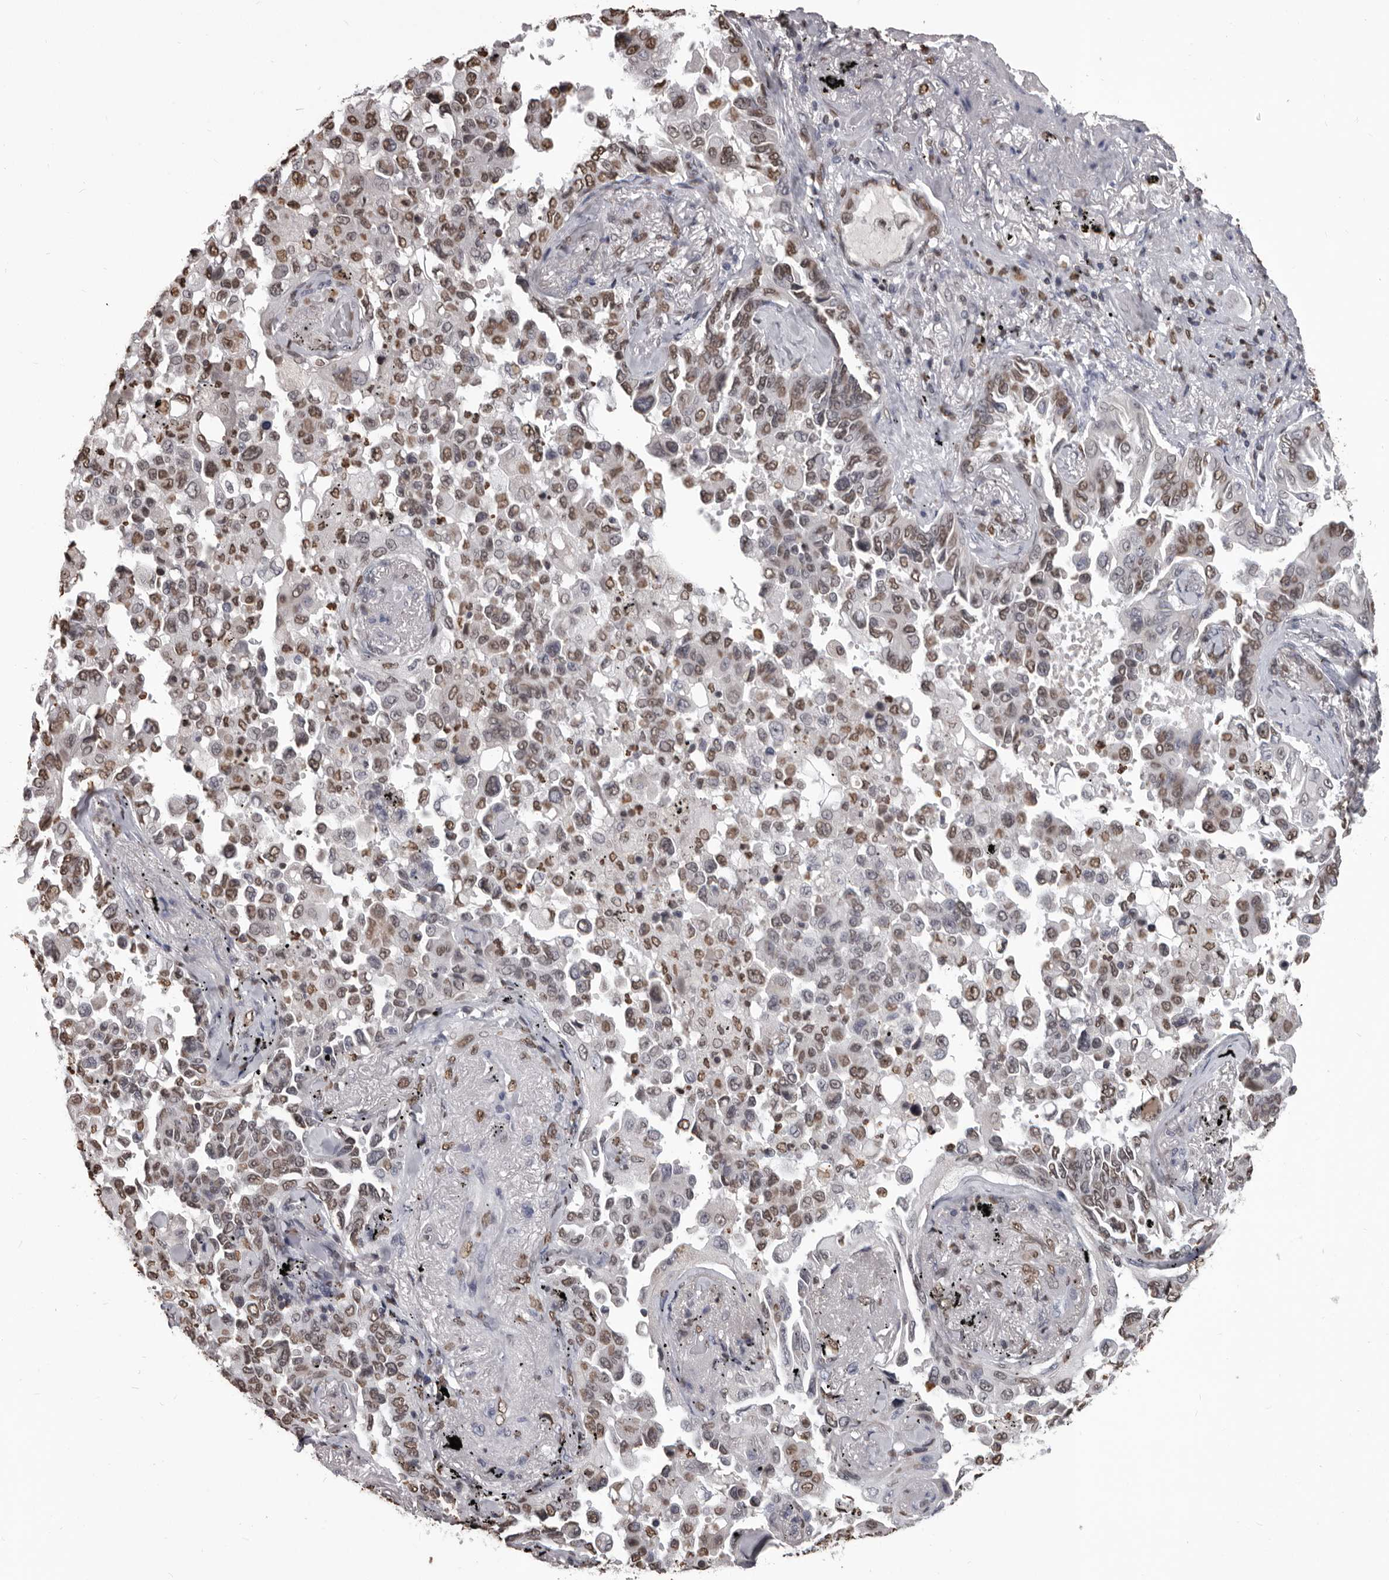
{"staining": {"intensity": "moderate", "quantity": ">75%", "location": "nuclear"}, "tissue": "lung cancer", "cell_type": "Tumor cells", "image_type": "cancer", "snomed": [{"axis": "morphology", "description": "Adenocarcinoma, NOS"}, {"axis": "topography", "description": "Lung"}], "caption": "Immunohistochemistry (IHC) histopathology image of neoplastic tissue: lung cancer stained using immunohistochemistry displays medium levels of moderate protein expression localized specifically in the nuclear of tumor cells, appearing as a nuclear brown color.", "gene": "AHR", "patient": {"sex": "female", "age": 67}}